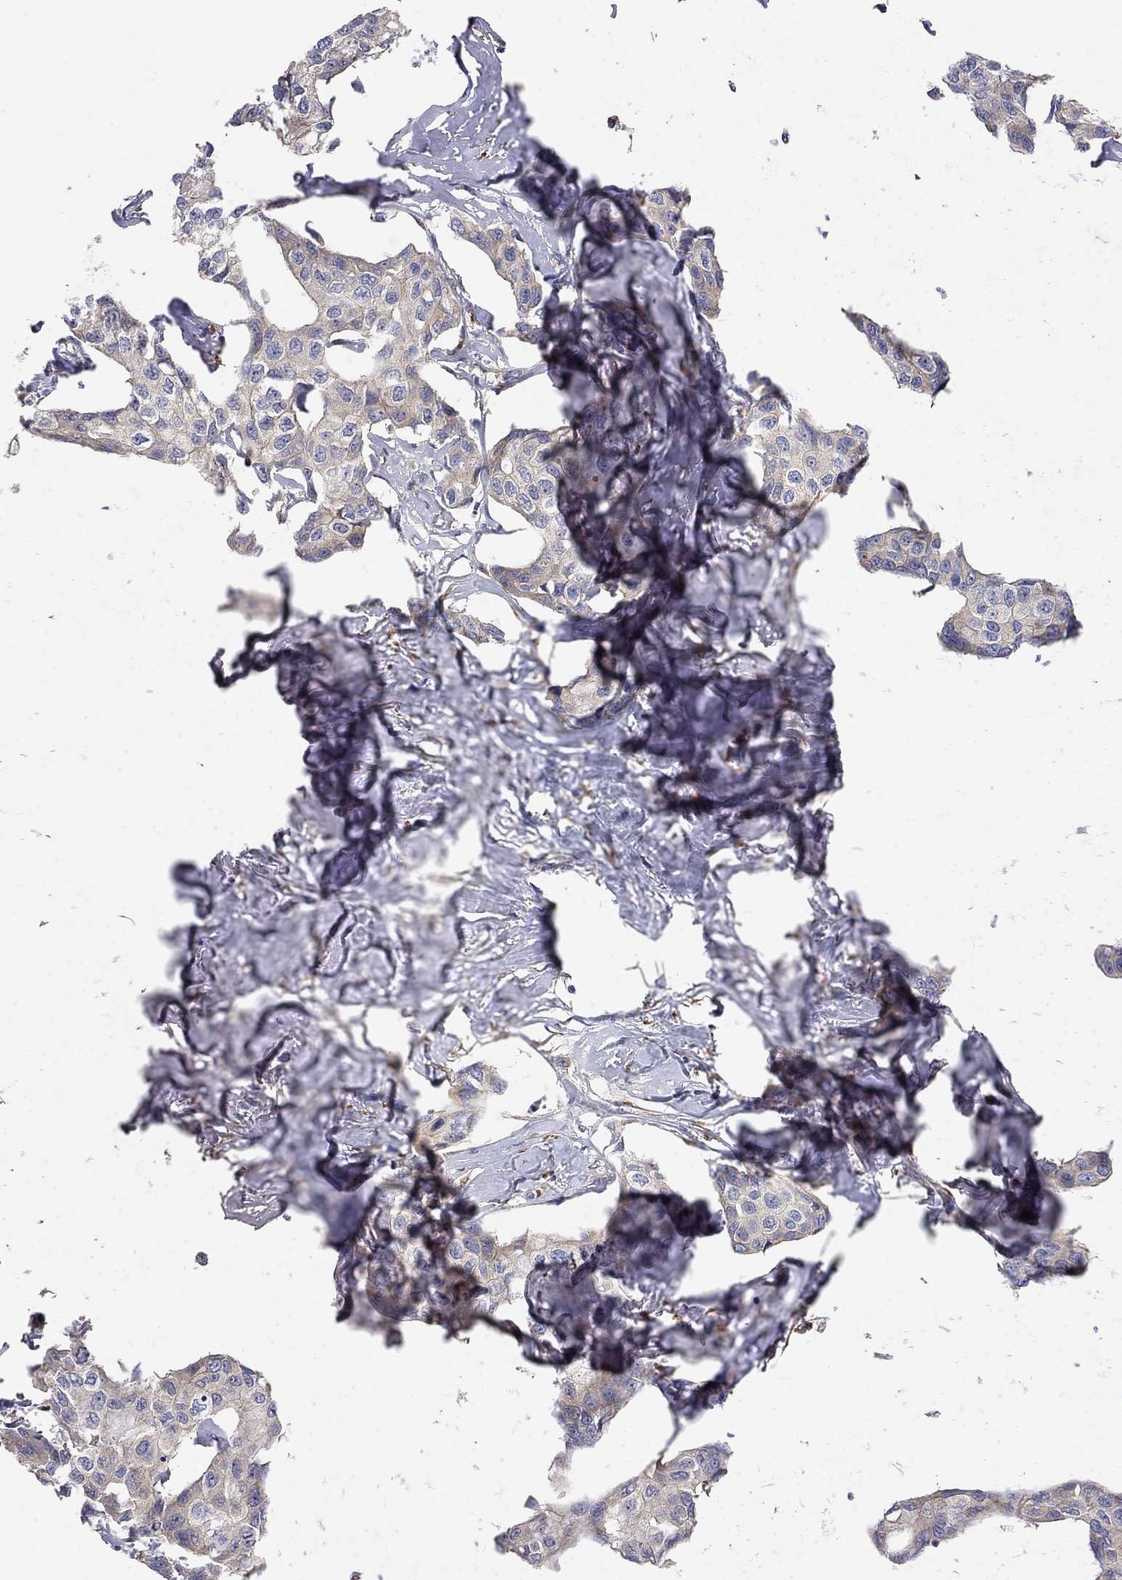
{"staining": {"intensity": "weak", "quantity": "25%-75%", "location": "cytoplasmic/membranous"}, "tissue": "breast cancer", "cell_type": "Tumor cells", "image_type": "cancer", "snomed": [{"axis": "morphology", "description": "Duct carcinoma"}, {"axis": "topography", "description": "Breast"}], "caption": "The immunohistochemical stain shows weak cytoplasmic/membranous staining in tumor cells of breast cancer (infiltrating ductal carcinoma) tissue. Using DAB (3,3'-diaminobenzidine) (brown) and hematoxylin (blue) stains, captured at high magnification using brightfield microscopy.", "gene": "CASTOR1", "patient": {"sex": "female", "age": 80}}